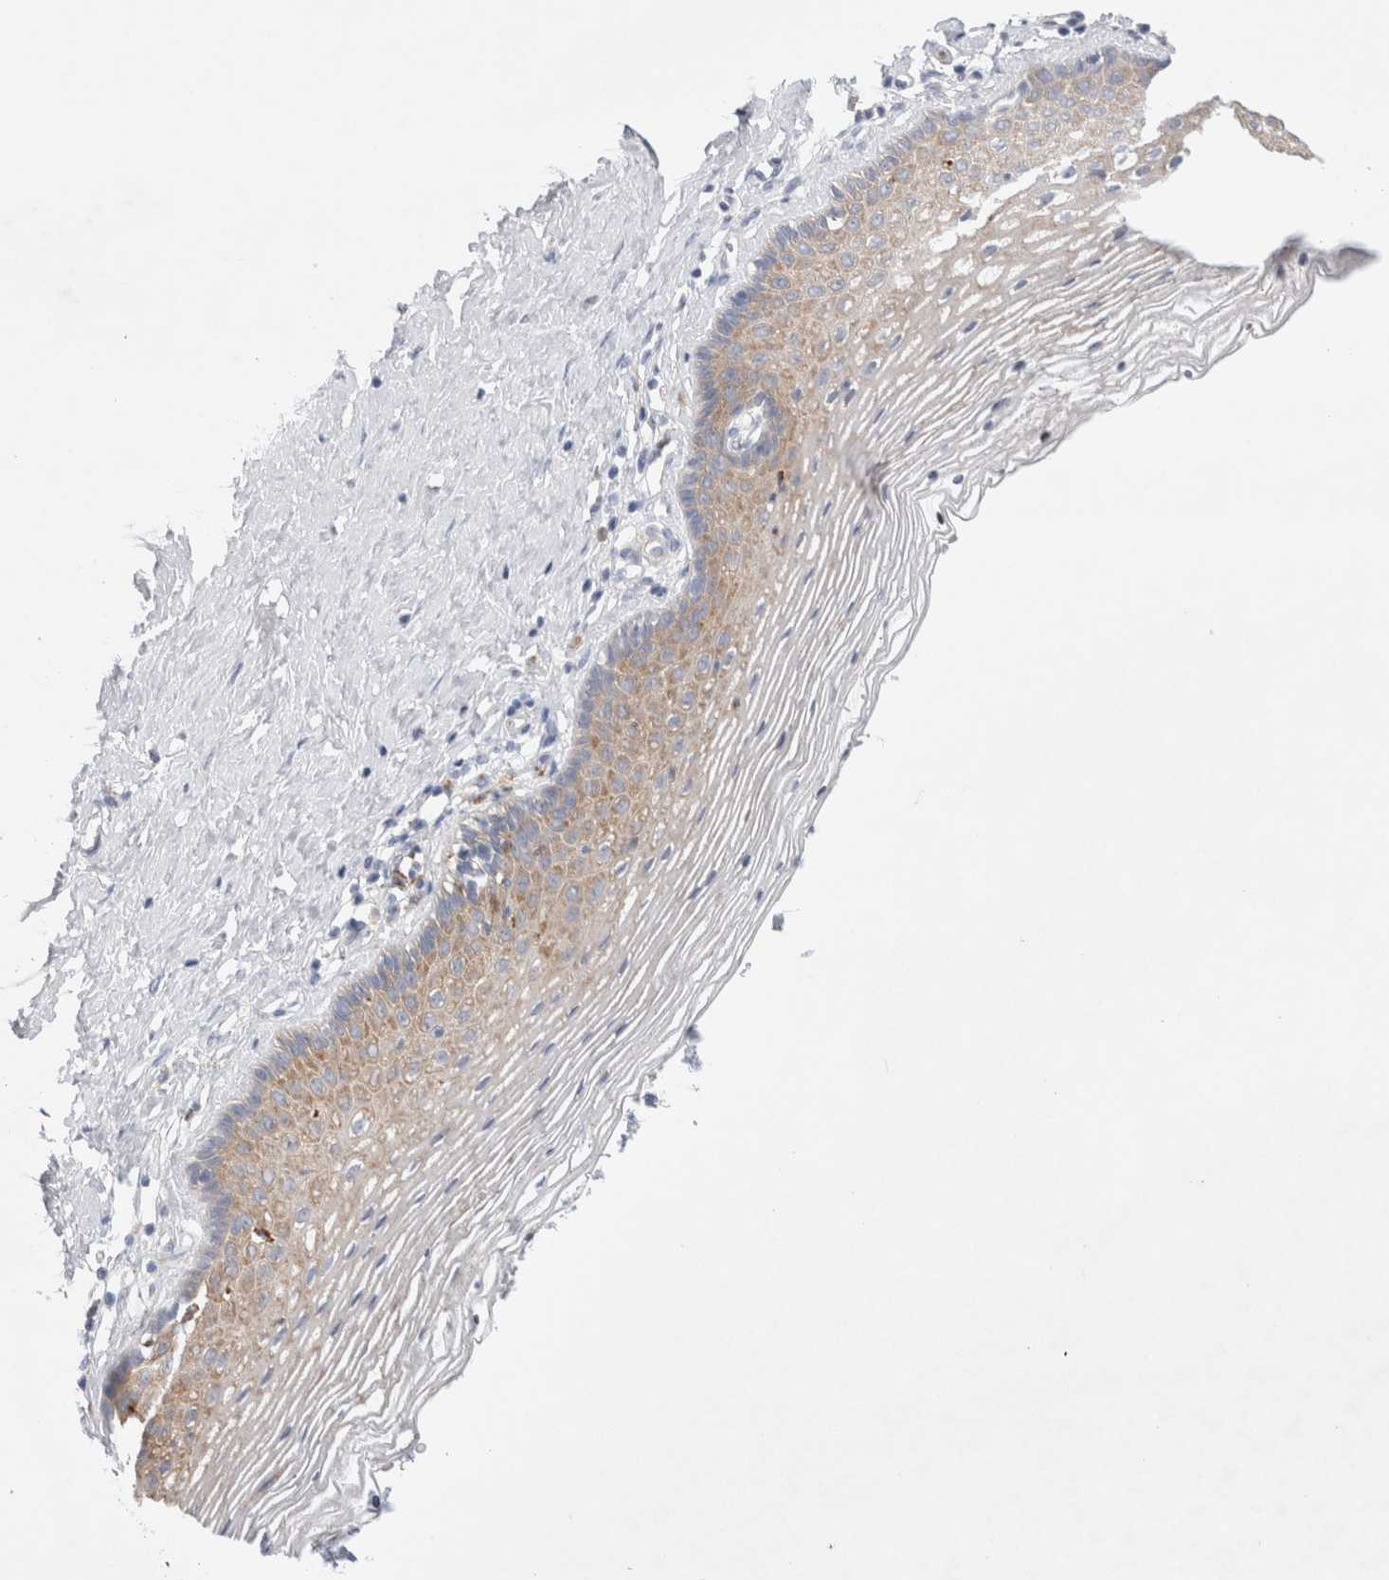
{"staining": {"intensity": "weak", "quantity": "25%-75%", "location": "cytoplasmic/membranous"}, "tissue": "vagina", "cell_type": "Squamous epithelial cells", "image_type": "normal", "snomed": [{"axis": "morphology", "description": "Normal tissue, NOS"}, {"axis": "topography", "description": "Vagina"}], "caption": "Benign vagina exhibits weak cytoplasmic/membranous positivity in about 25%-75% of squamous epithelial cells.", "gene": "RBM12B", "patient": {"sex": "female", "age": 32}}